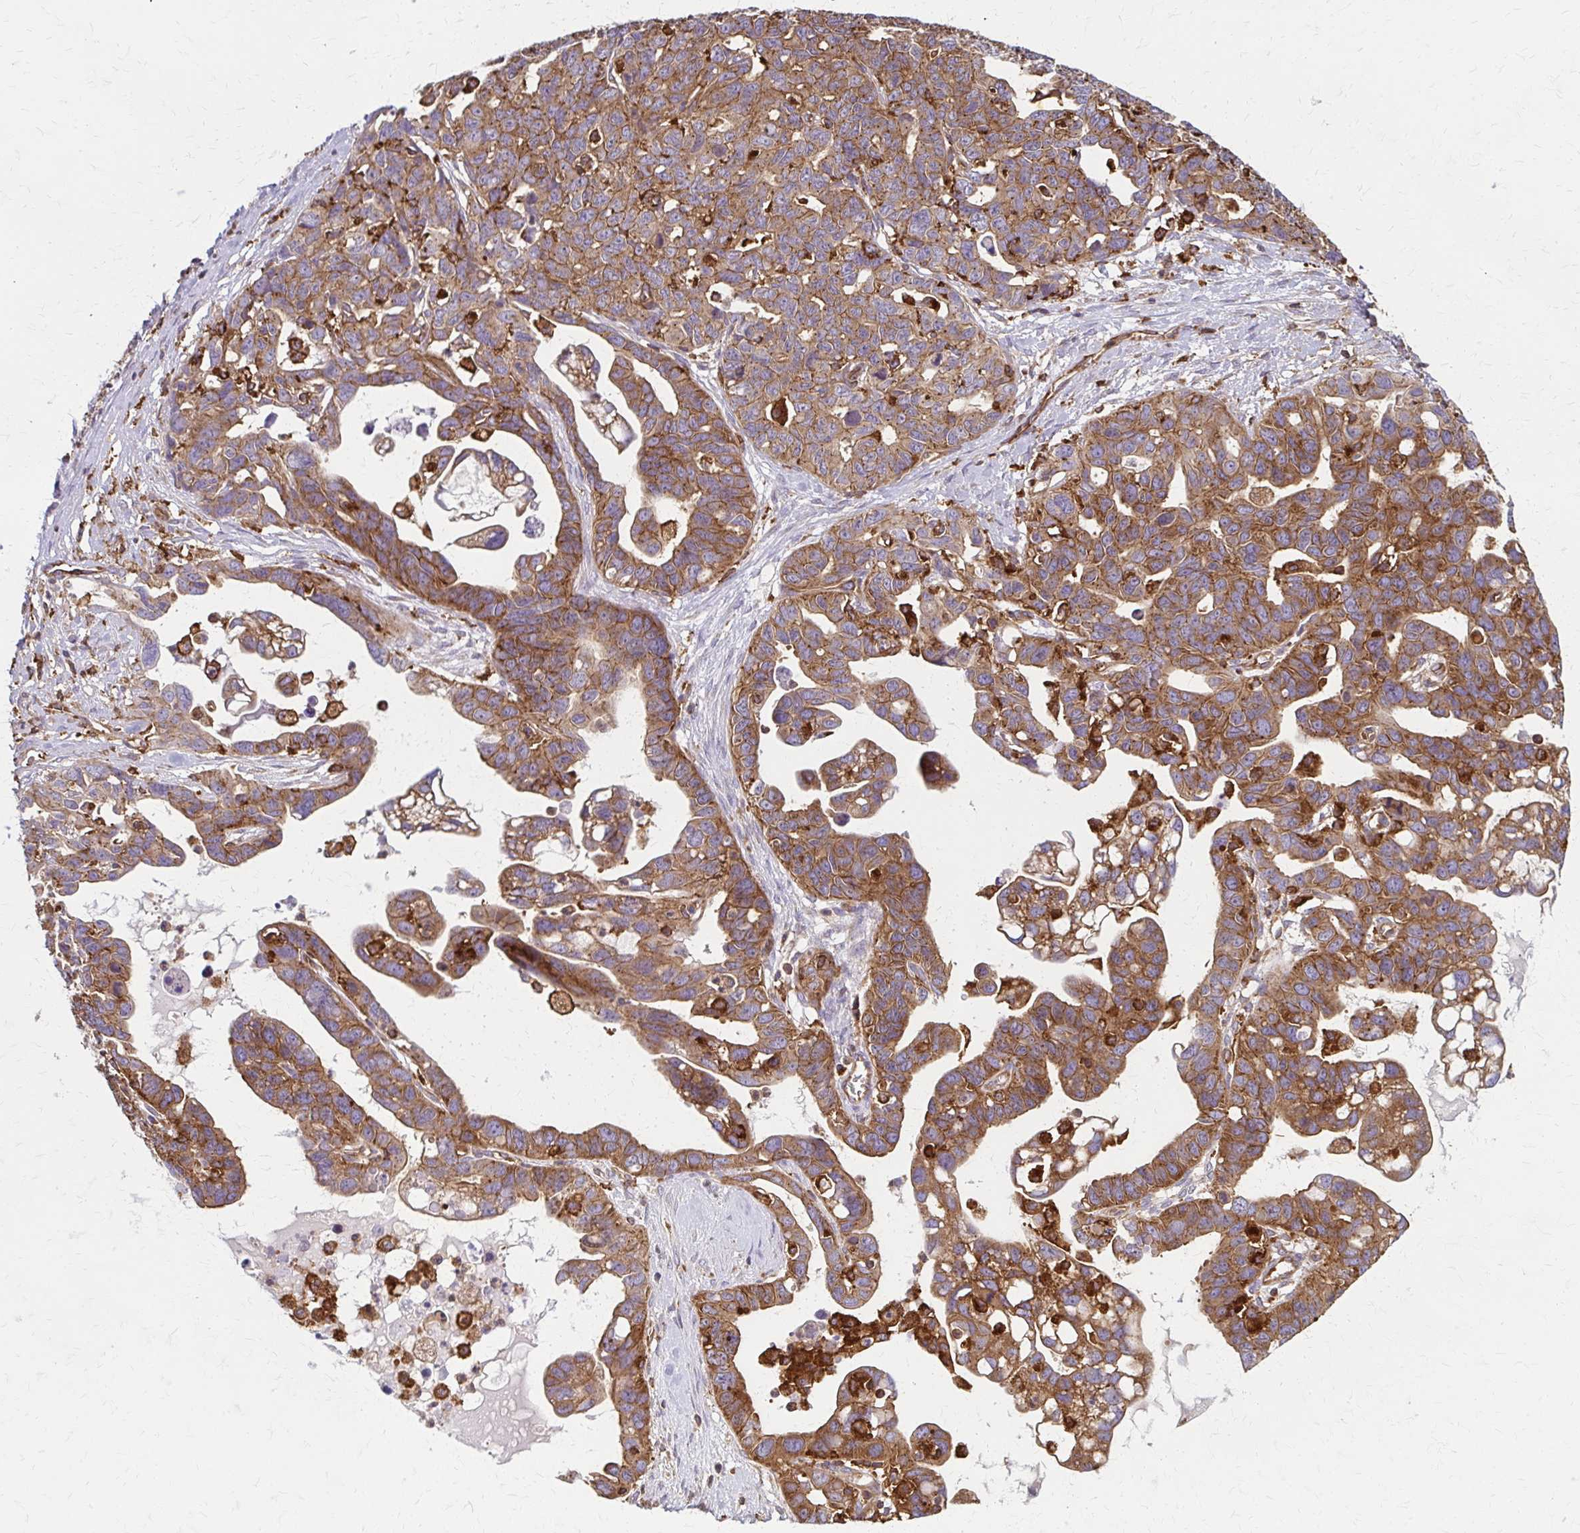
{"staining": {"intensity": "moderate", "quantity": ">75%", "location": "cytoplasmic/membranous"}, "tissue": "ovarian cancer", "cell_type": "Tumor cells", "image_type": "cancer", "snomed": [{"axis": "morphology", "description": "Cystadenocarcinoma, serous, NOS"}, {"axis": "topography", "description": "Ovary"}], "caption": "Tumor cells exhibit medium levels of moderate cytoplasmic/membranous staining in about >75% of cells in human ovarian cancer (serous cystadenocarcinoma).", "gene": "WASF2", "patient": {"sex": "female", "age": 69}}